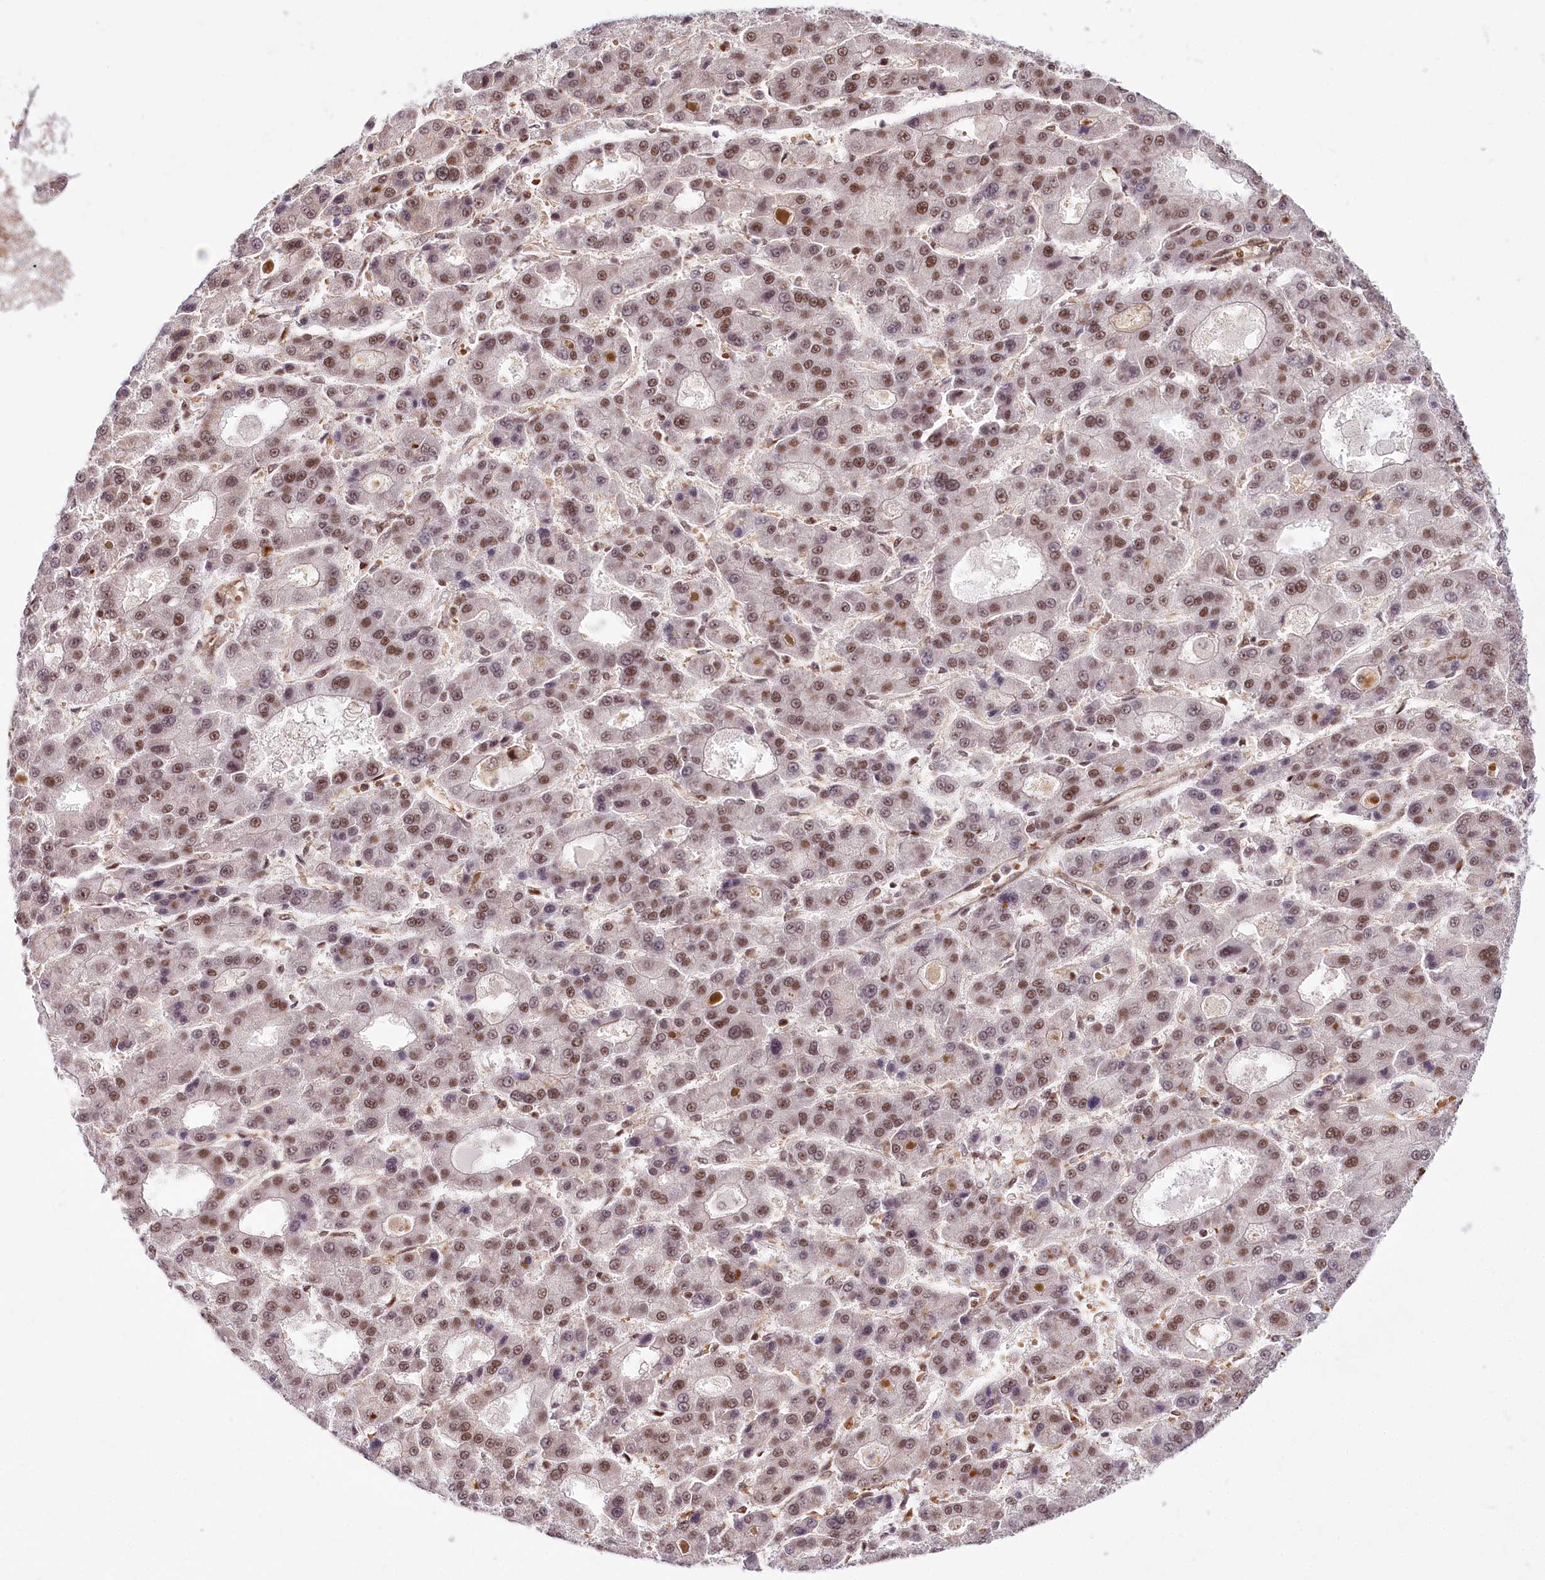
{"staining": {"intensity": "moderate", "quantity": ">75%", "location": "nuclear"}, "tissue": "liver cancer", "cell_type": "Tumor cells", "image_type": "cancer", "snomed": [{"axis": "morphology", "description": "Carcinoma, Hepatocellular, NOS"}, {"axis": "topography", "description": "Liver"}], "caption": "Liver cancer (hepatocellular carcinoma) stained for a protein exhibits moderate nuclear positivity in tumor cells.", "gene": "TUBGCP2", "patient": {"sex": "male", "age": 70}}